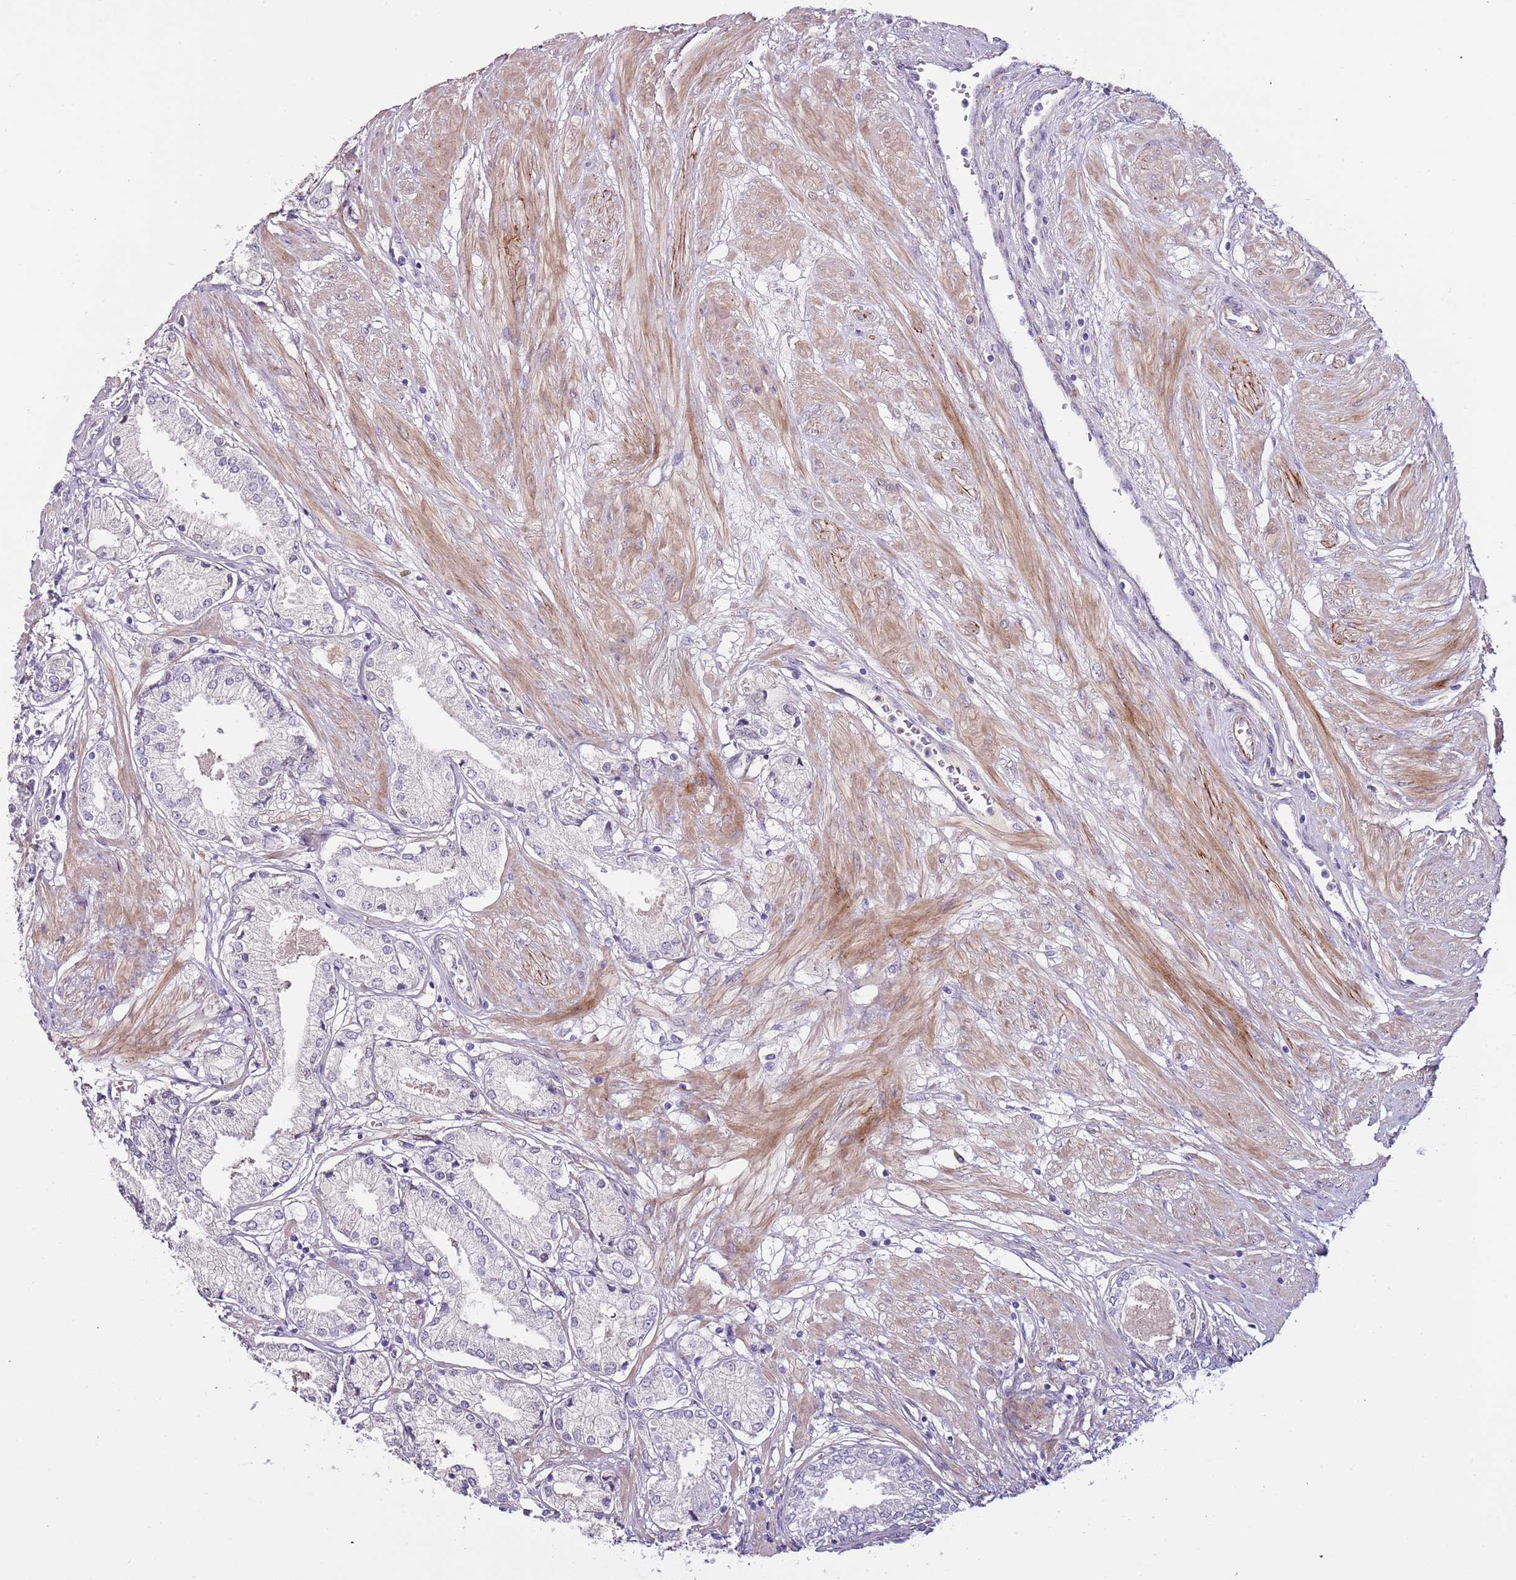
{"staining": {"intensity": "negative", "quantity": "none", "location": "none"}, "tissue": "prostate cancer", "cell_type": "Tumor cells", "image_type": "cancer", "snomed": [{"axis": "morphology", "description": "Adenocarcinoma, High grade"}, {"axis": "topography", "description": "Prostate and seminal vesicle, NOS"}], "caption": "A high-resolution photomicrograph shows IHC staining of prostate cancer (high-grade adenocarcinoma), which shows no significant staining in tumor cells.", "gene": "NKX2-3", "patient": {"sex": "male", "age": 64}}